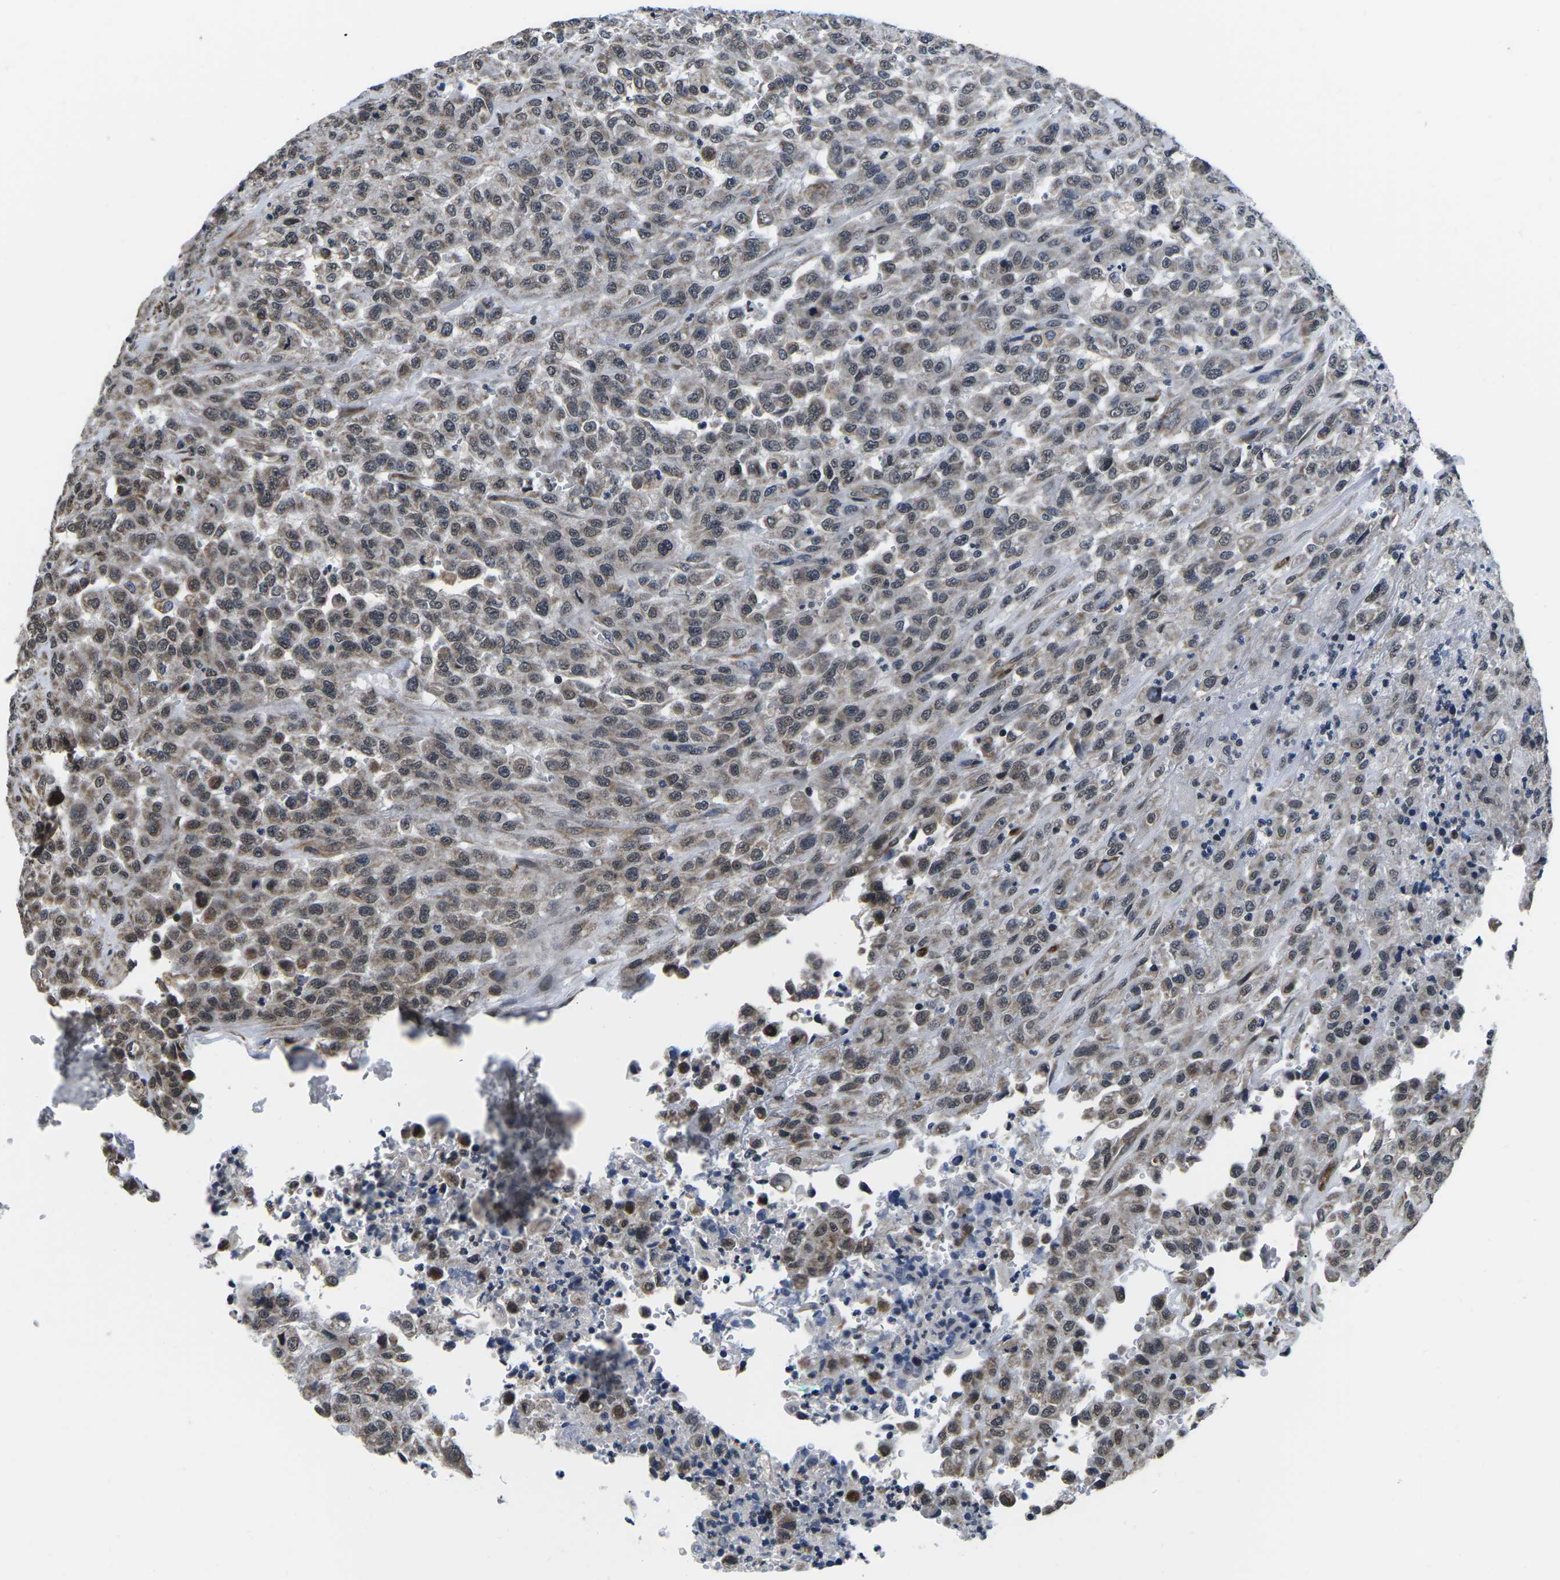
{"staining": {"intensity": "weak", "quantity": ">75%", "location": "cytoplasmic/membranous,nuclear"}, "tissue": "urothelial cancer", "cell_type": "Tumor cells", "image_type": "cancer", "snomed": [{"axis": "morphology", "description": "Urothelial carcinoma, High grade"}, {"axis": "topography", "description": "Urinary bladder"}], "caption": "Weak cytoplasmic/membranous and nuclear staining is present in approximately >75% of tumor cells in urothelial cancer.", "gene": "CCNE1", "patient": {"sex": "male", "age": 46}}